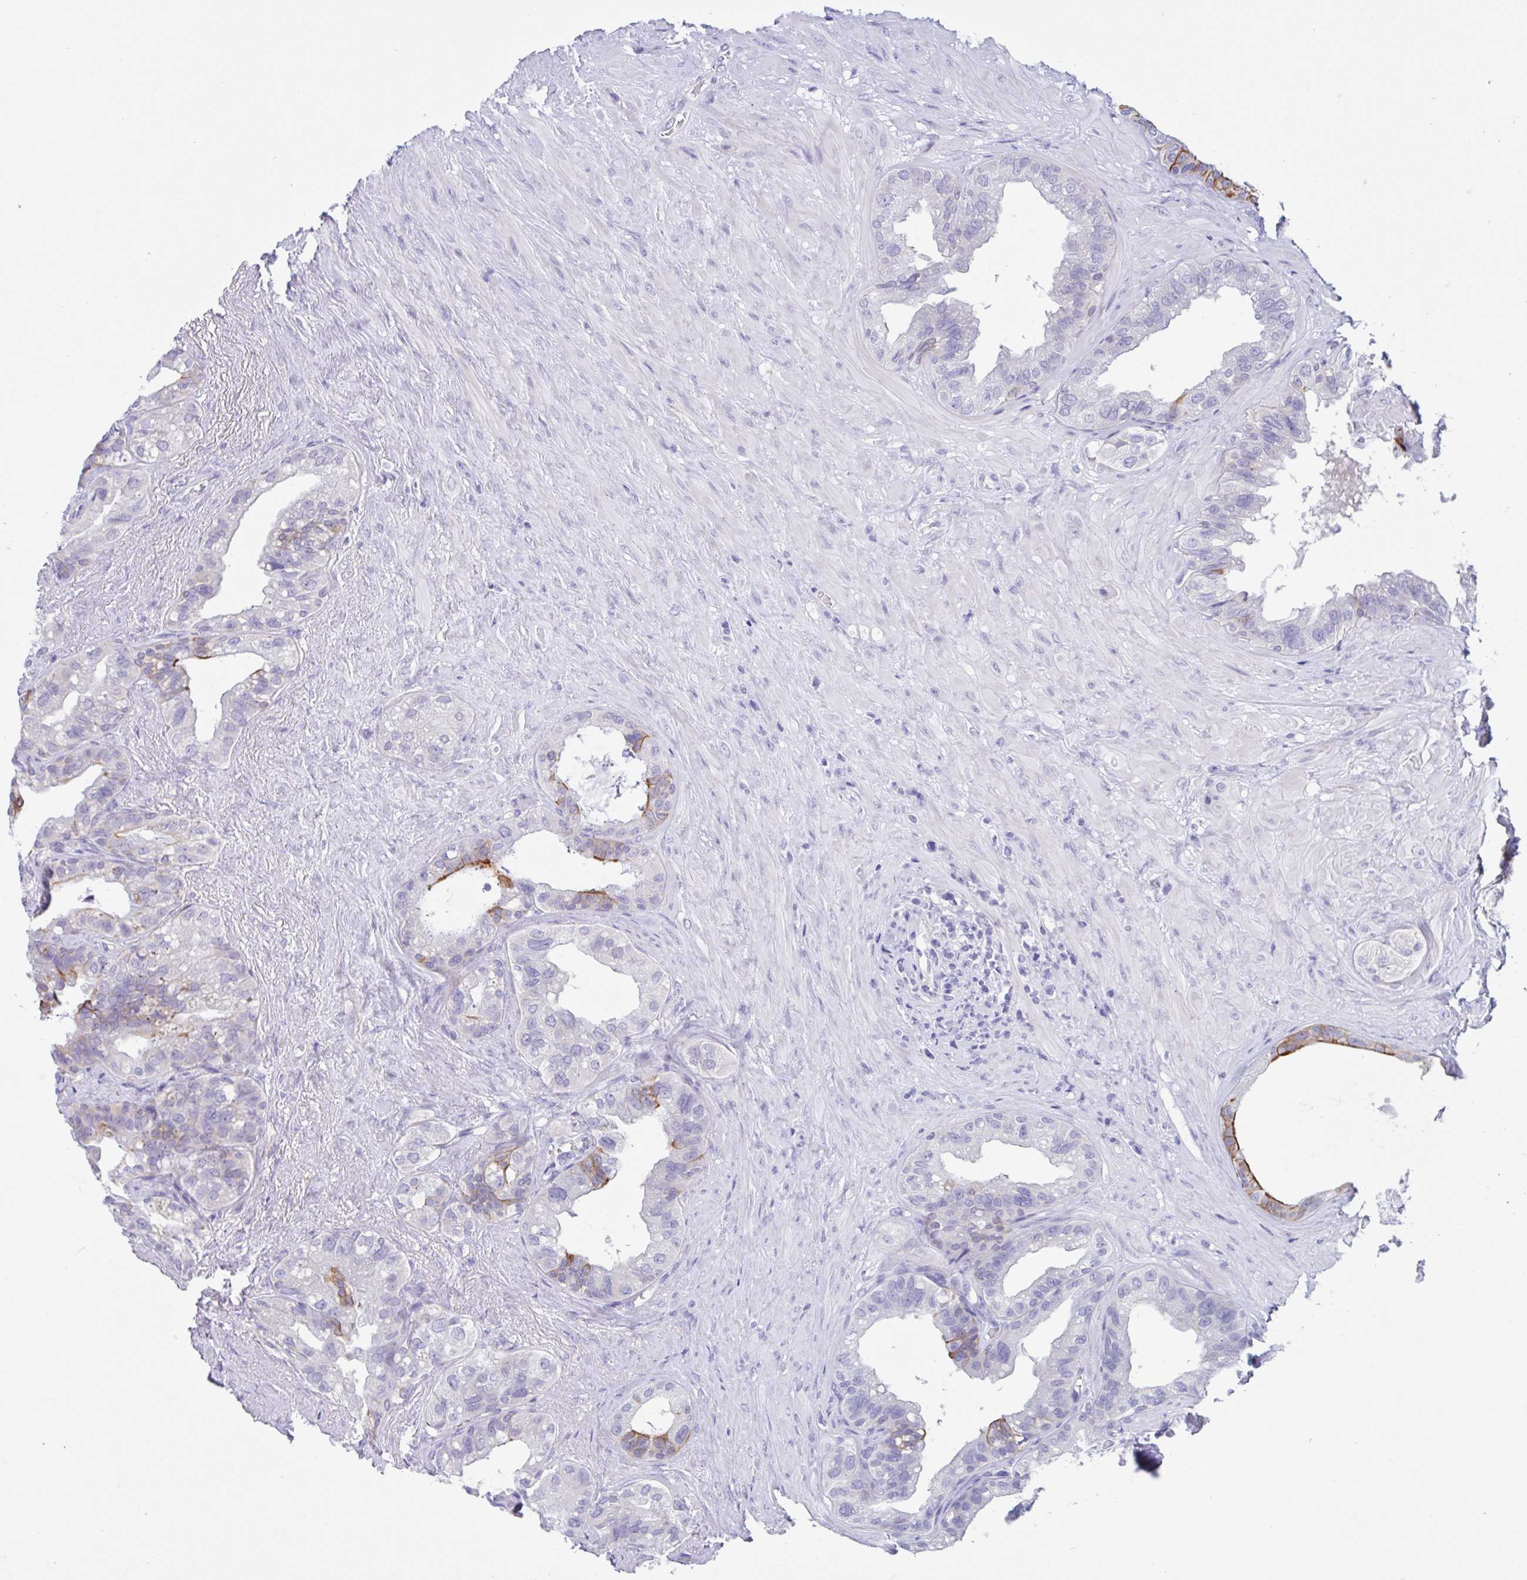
{"staining": {"intensity": "strong", "quantity": "<25%", "location": "cytoplasmic/membranous"}, "tissue": "seminal vesicle", "cell_type": "Glandular cells", "image_type": "normal", "snomed": [{"axis": "morphology", "description": "Normal tissue, NOS"}, {"axis": "topography", "description": "Seminal veicle"}, {"axis": "topography", "description": "Peripheral nerve tissue"}], "caption": "A micrograph of seminal vesicle stained for a protein demonstrates strong cytoplasmic/membranous brown staining in glandular cells. (DAB (3,3'-diaminobenzidine) IHC with brightfield microscopy, high magnification).", "gene": "OR6N2", "patient": {"sex": "male", "age": 76}}